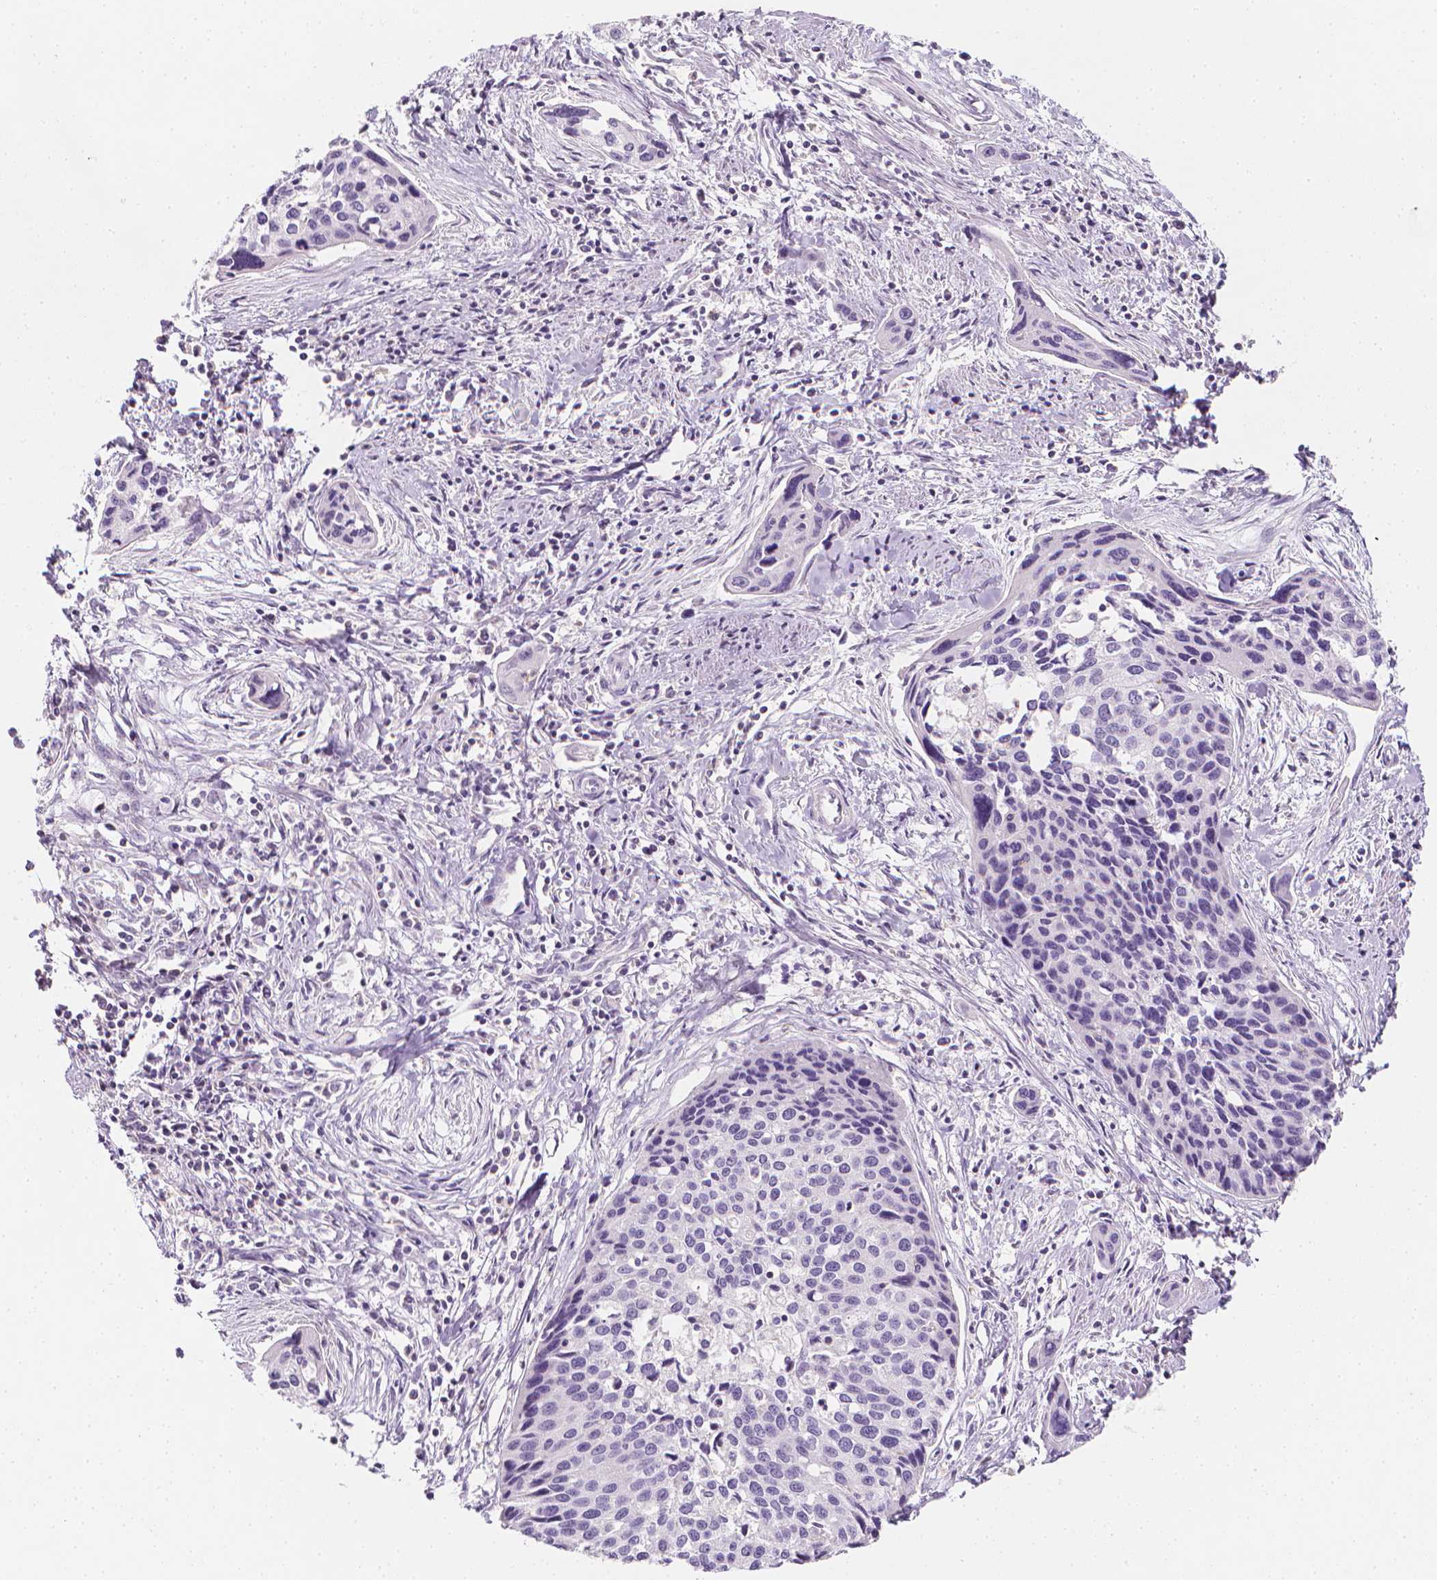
{"staining": {"intensity": "negative", "quantity": "none", "location": "none"}, "tissue": "cervical cancer", "cell_type": "Tumor cells", "image_type": "cancer", "snomed": [{"axis": "morphology", "description": "Squamous cell carcinoma, NOS"}, {"axis": "topography", "description": "Cervix"}], "caption": "The image reveals no significant positivity in tumor cells of cervical cancer. (Stains: DAB immunohistochemistry with hematoxylin counter stain, Microscopy: brightfield microscopy at high magnification).", "gene": "DCAF8L1", "patient": {"sex": "female", "age": 31}}